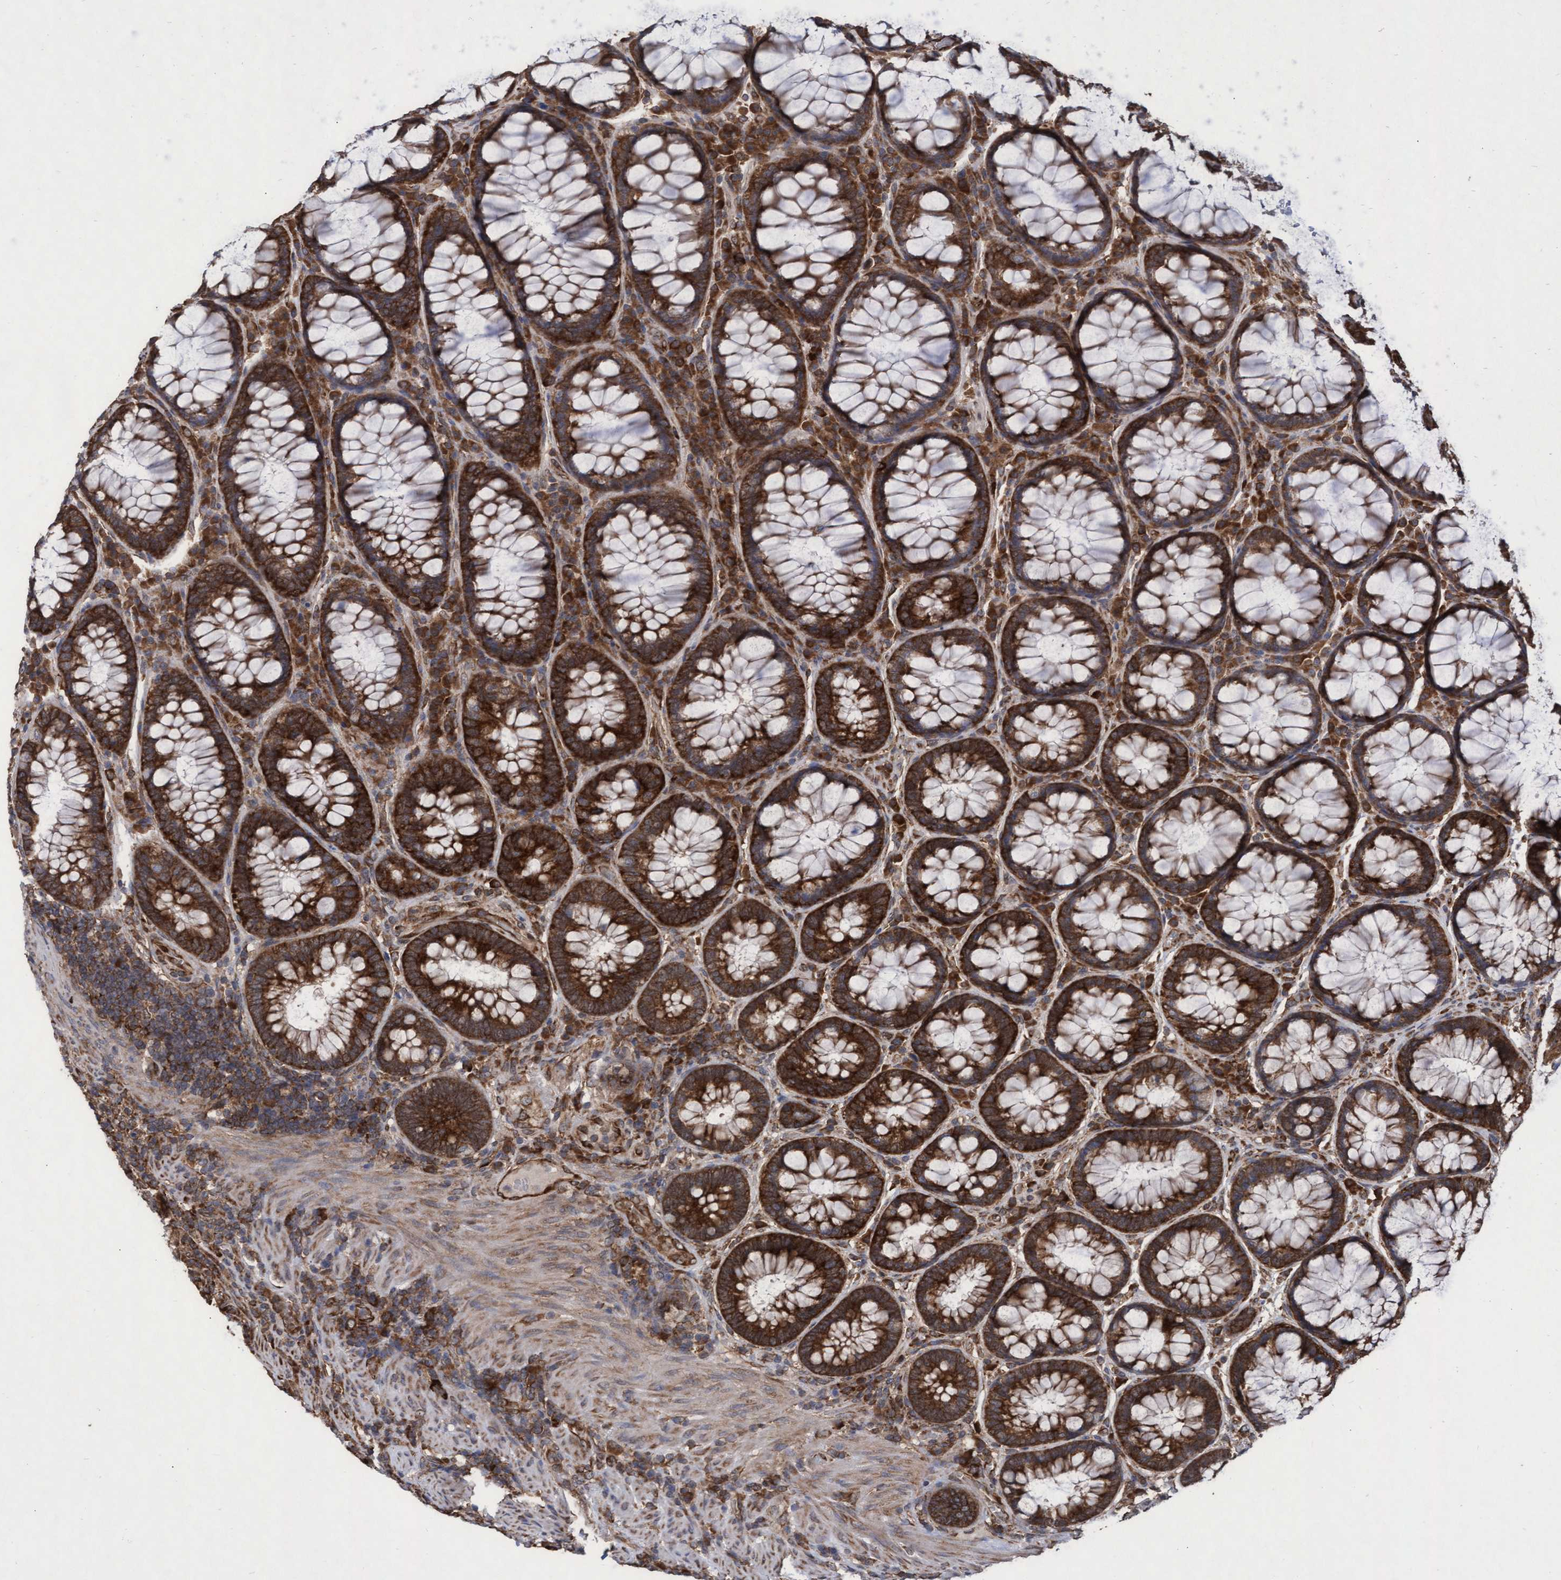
{"staining": {"intensity": "strong", "quantity": ">75%", "location": "cytoplasmic/membranous"}, "tissue": "colorectal cancer", "cell_type": "Tumor cells", "image_type": "cancer", "snomed": [{"axis": "morphology", "description": "Normal tissue, NOS"}, {"axis": "morphology", "description": "Adenocarcinoma, NOS"}, {"axis": "topography", "description": "Rectum"}, {"axis": "topography", "description": "Peripheral nerve tissue"}], "caption": "A brown stain labels strong cytoplasmic/membranous expression of a protein in colorectal cancer tumor cells. (DAB IHC, brown staining for protein, blue staining for nuclei).", "gene": "ABCF2", "patient": {"sex": "male", "age": 92}}